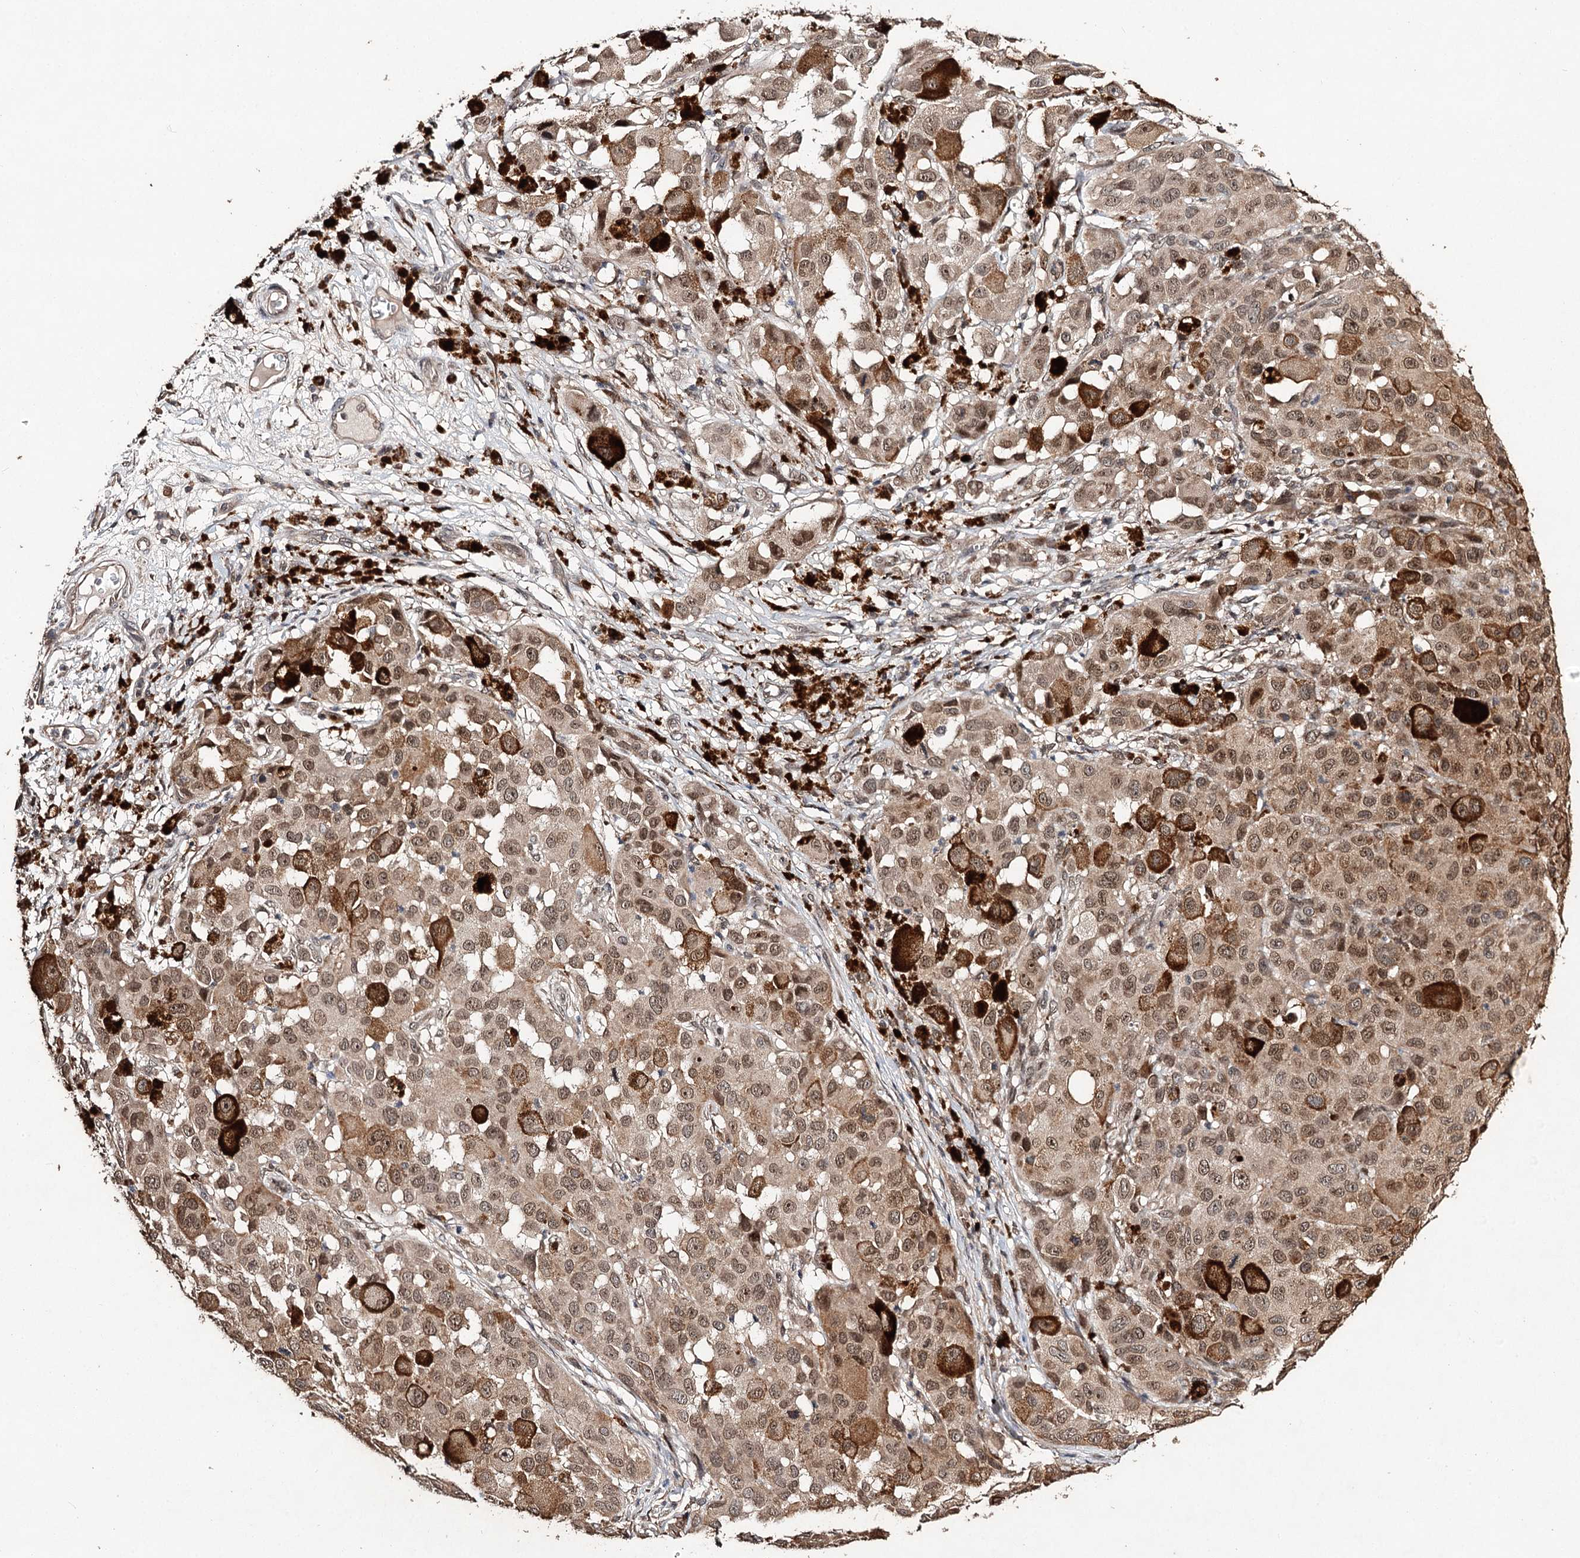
{"staining": {"intensity": "moderate", "quantity": ">75%", "location": "cytoplasmic/membranous,nuclear"}, "tissue": "melanoma", "cell_type": "Tumor cells", "image_type": "cancer", "snomed": [{"axis": "morphology", "description": "Malignant melanoma, NOS"}, {"axis": "topography", "description": "Skin"}], "caption": "Malignant melanoma stained for a protein reveals moderate cytoplasmic/membranous and nuclear positivity in tumor cells.", "gene": "NOPCHAP1", "patient": {"sex": "male", "age": 96}}